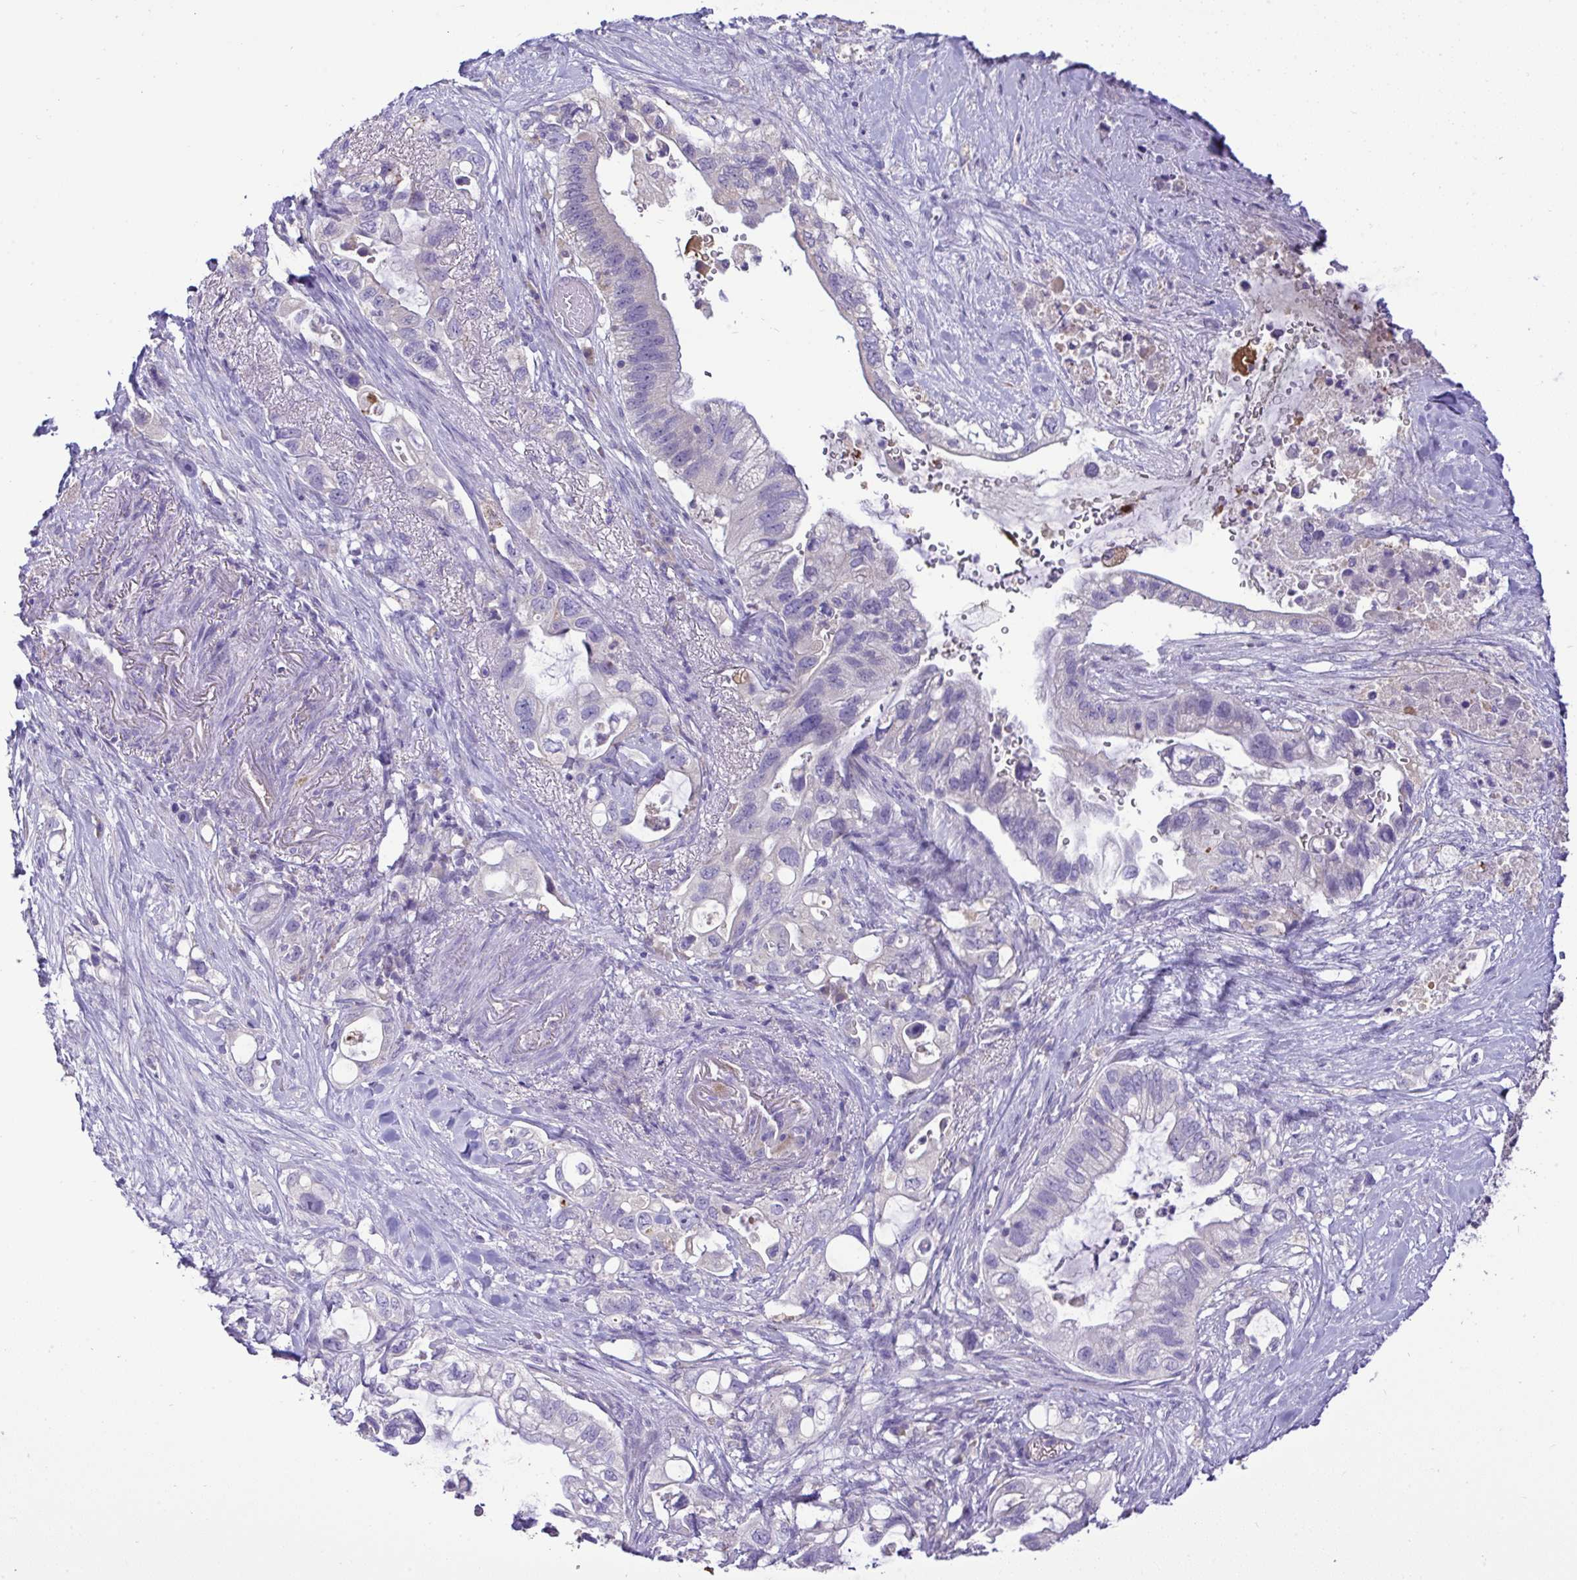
{"staining": {"intensity": "negative", "quantity": "none", "location": "none"}, "tissue": "pancreatic cancer", "cell_type": "Tumor cells", "image_type": "cancer", "snomed": [{"axis": "morphology", "description": "Adenocarcinoma, NOS"}, {"axis": "topography", "description": "Pancreas"}], "caption": "Tumor cells are negative for protein expression in human pancreatic cancer (adenocarcinoma).", "gene": "ST8SIA2", "patient": {"sex": "female", "age": 72}}